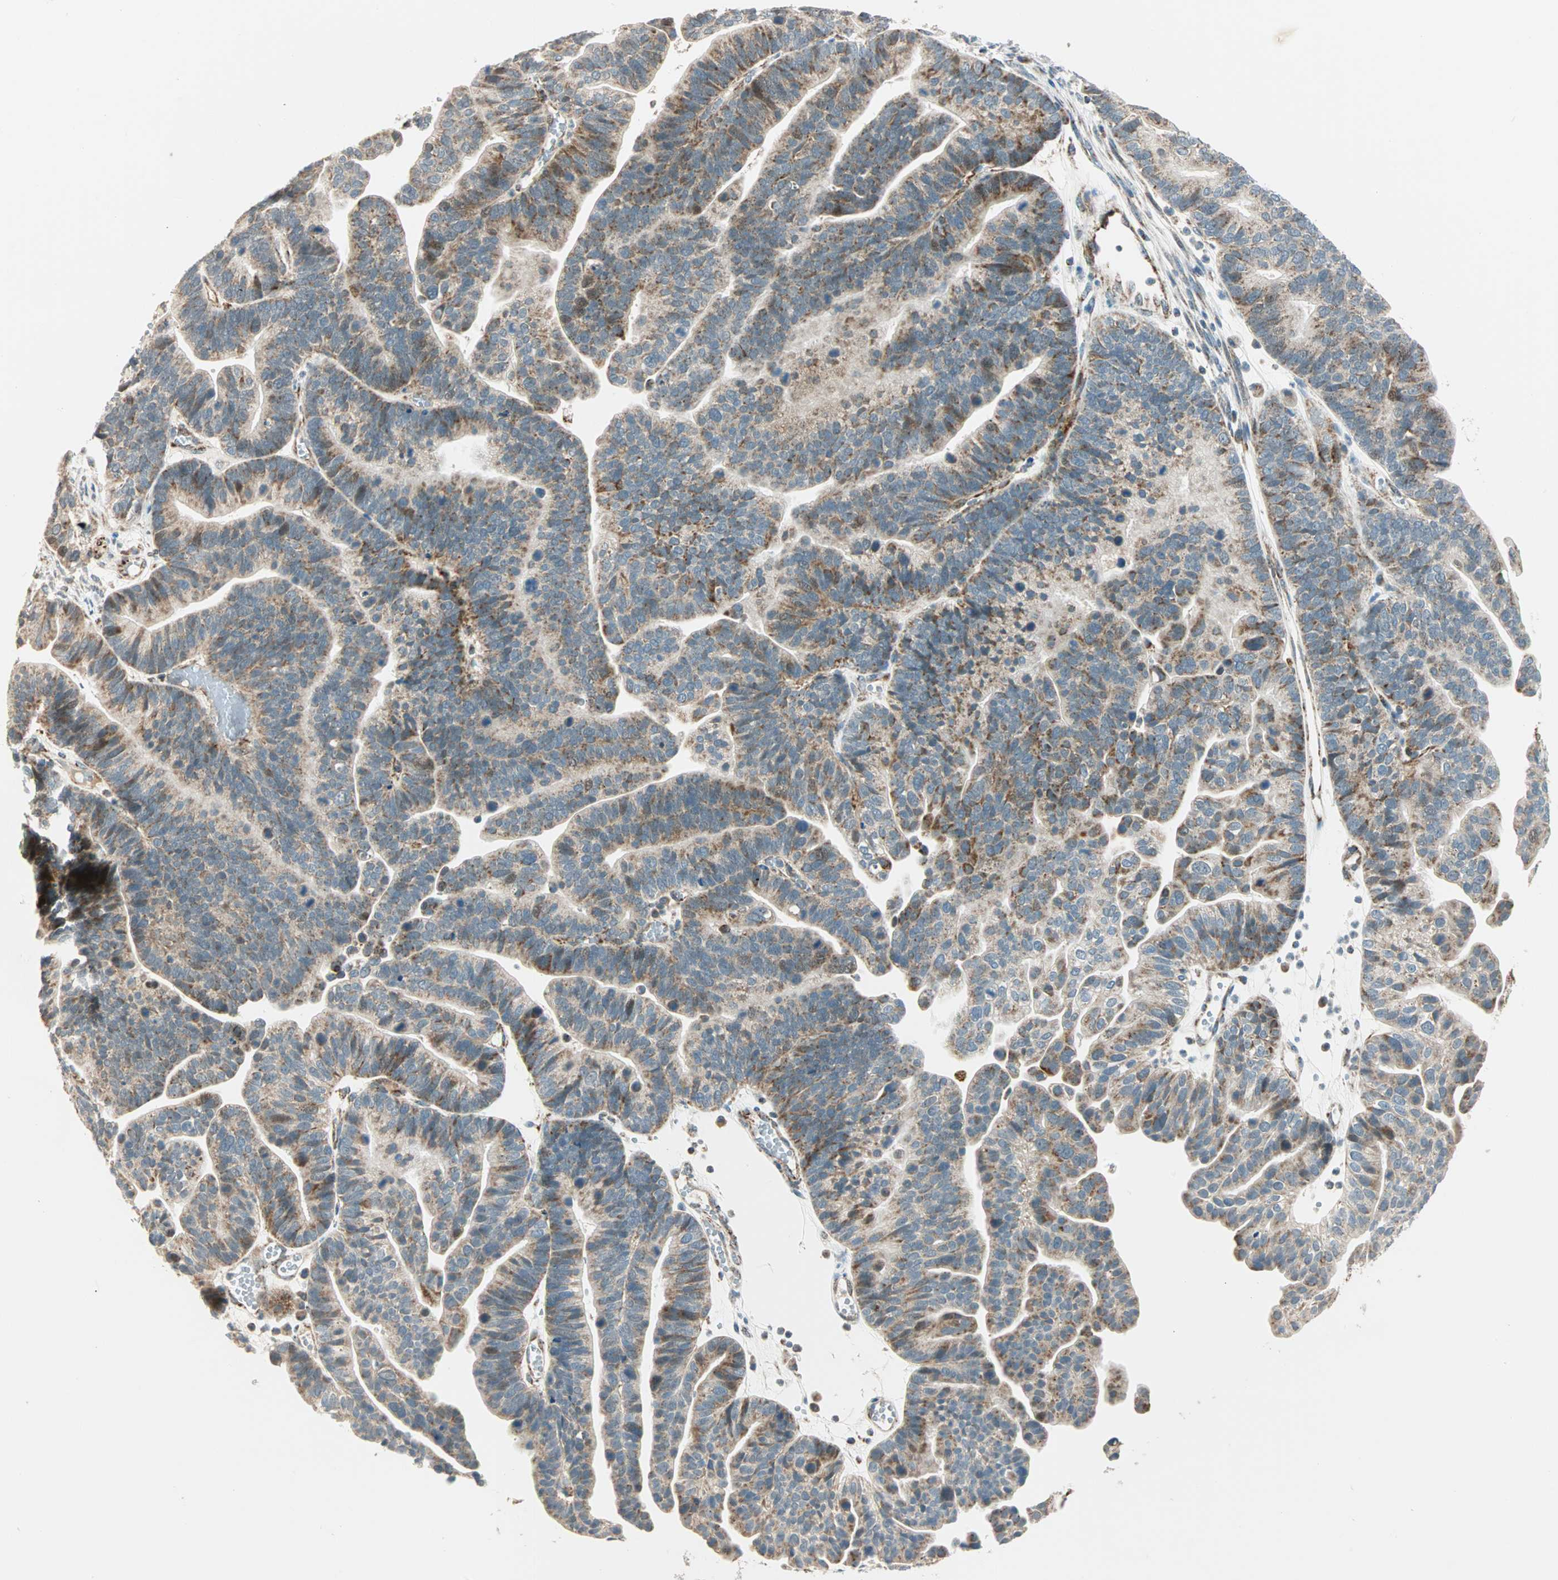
{"staining": {"intensity": "weak", "quantity": "<25%", "location": "cytoplasmic/membranous"}, "tissue": "ovarian cancer", "cell_type": "Tumor cells", "image_type": "cancer", "snomed": [{"axis": "morphology", "description": "Cystadenocarcinoma, serous, NOS"}, {"axis": "topography", "description": "Ovary"}], "caption": "Ovarian serous cystadenocarcinoma was stained to show a protein in brown. There is no significant expression in tumor cells.", "gene": "SPRY4", "patient": {"sex": "female", "age": 56}}